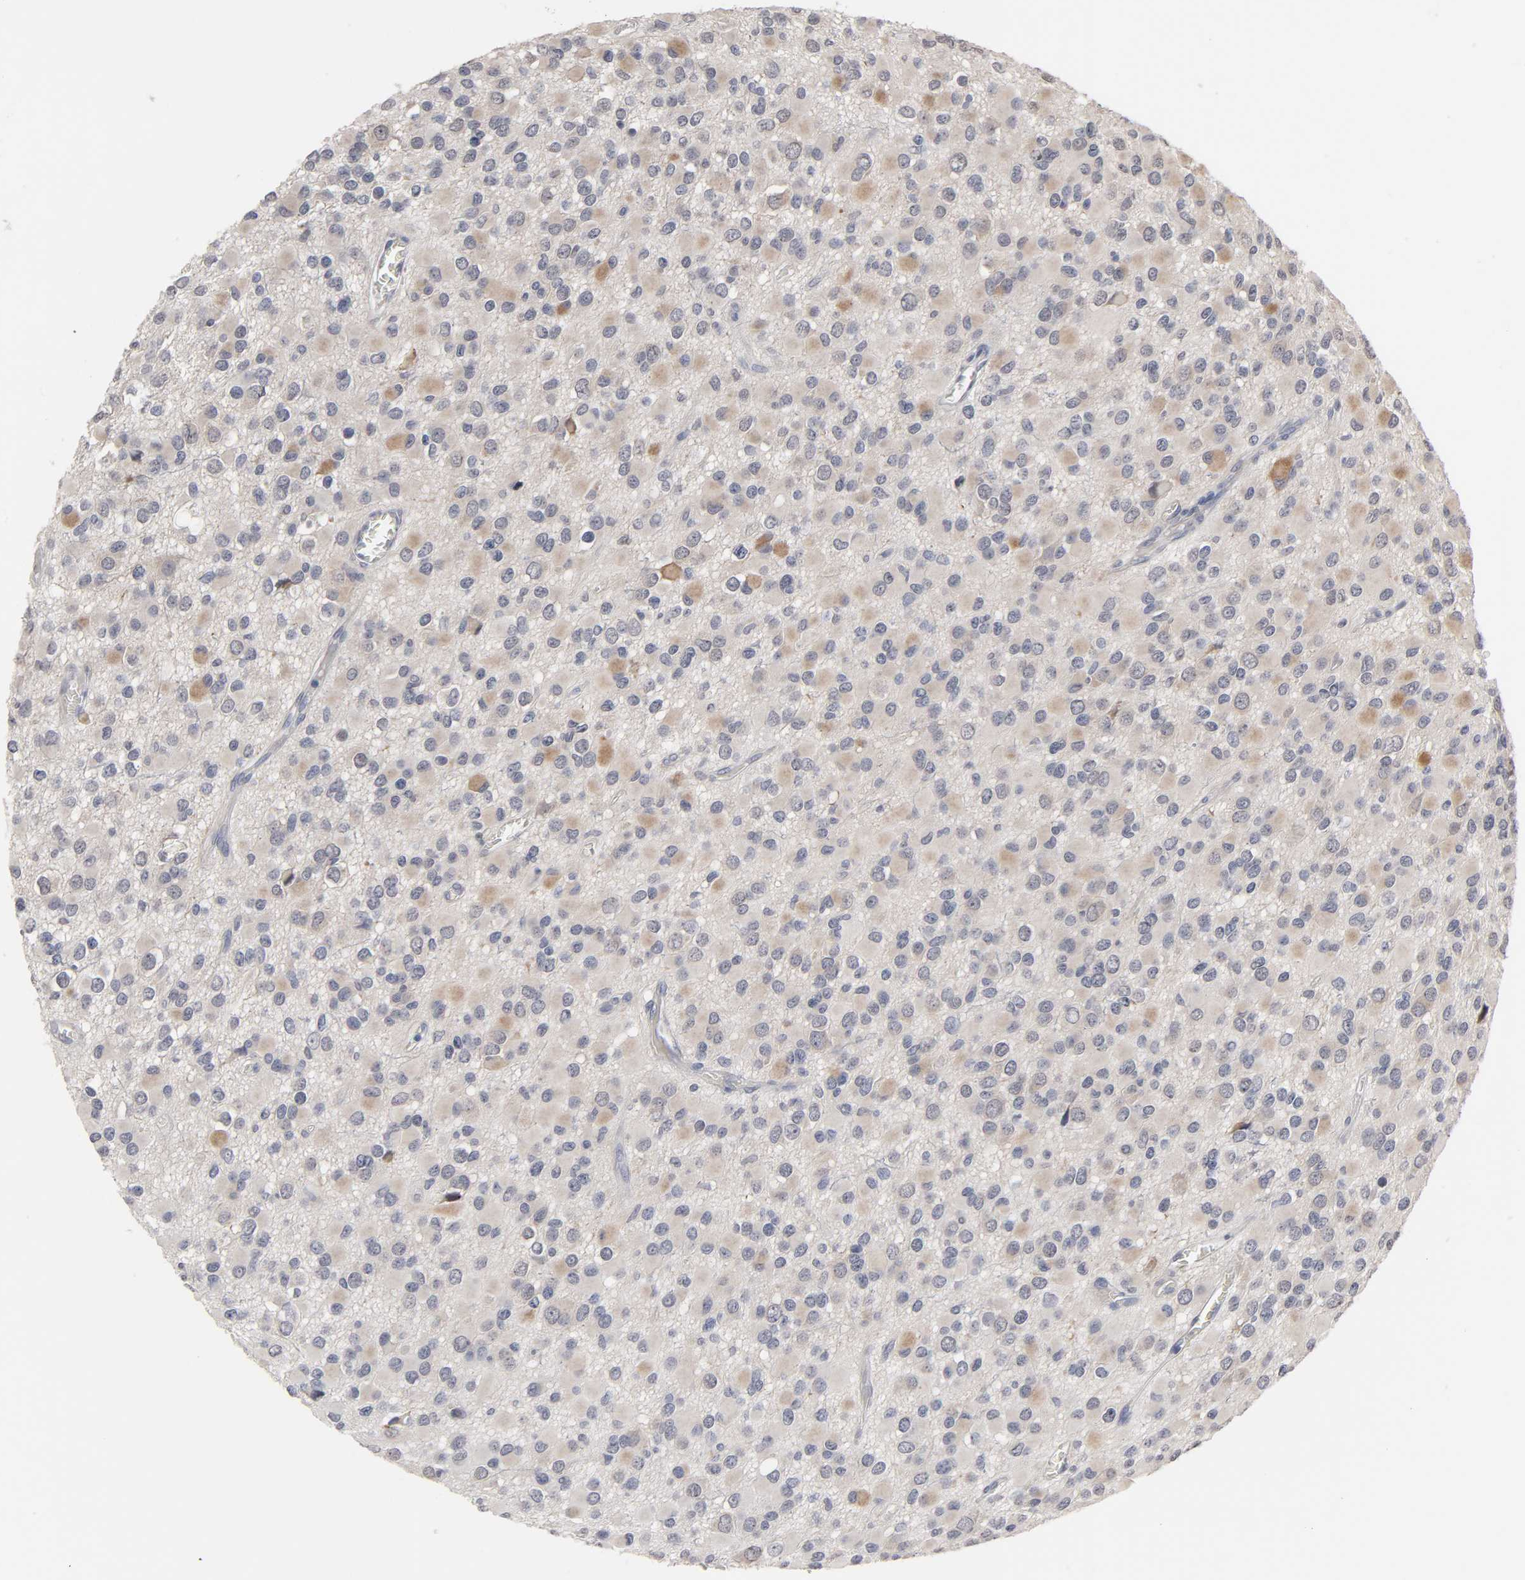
{"staining": {"intensity": "moderate", "quantity": "<25%", "location": "cytoplasmic/membranous"}, "tissue": "glioma", "cell_type": "Tumor cells", "image_type": "cancer", "snomed": [{"axis": "morphology", "description": "Glioma, malignant, Low grade"}, {"axis": "topography", "description": "Brain"}], "caption": "Malignant glioma (low-grade) stained with a protein marker displays moderate staining in tumor cells.", "gene": "HNF4A", "patient": {"sex": "male", "age": 42}}